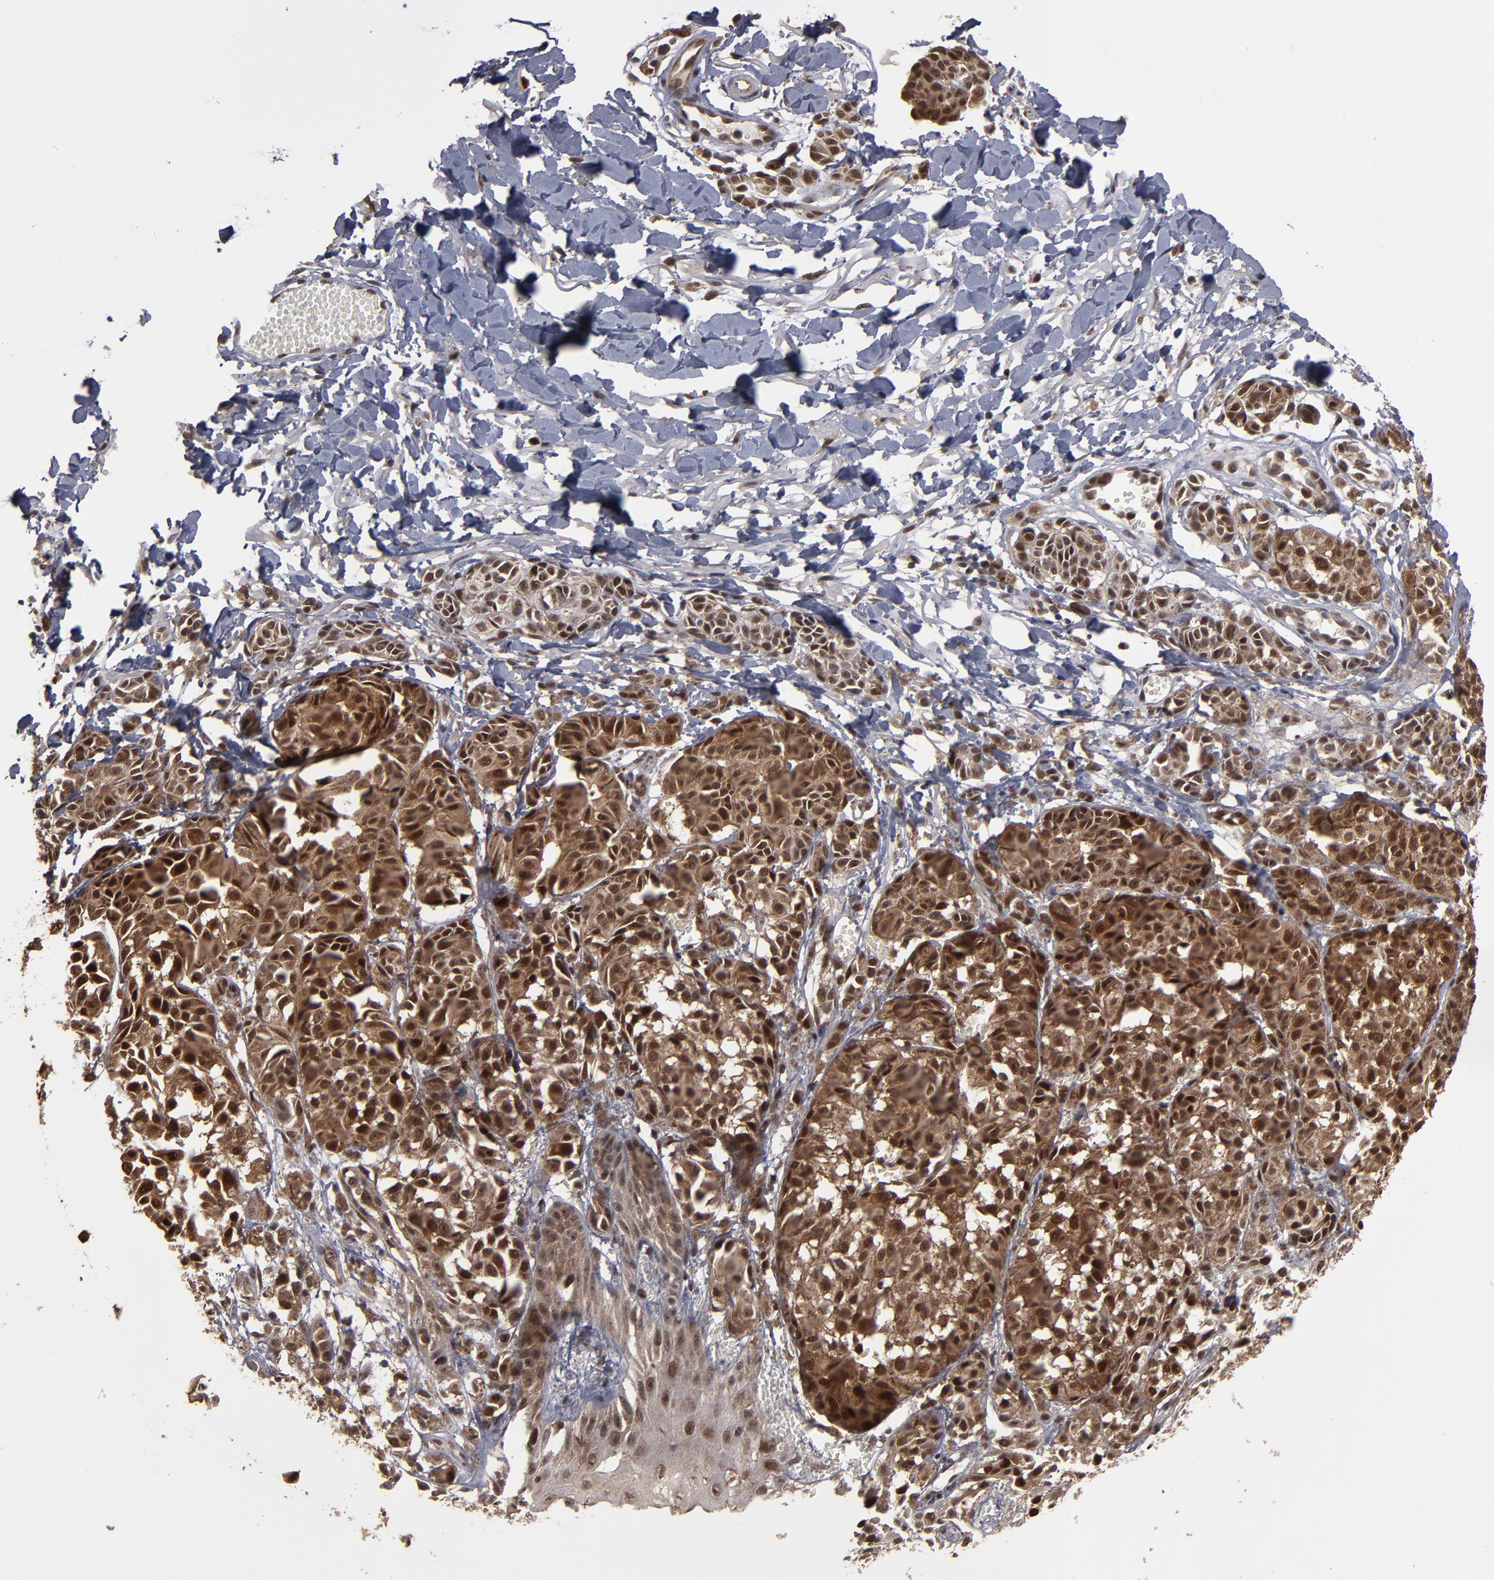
{"staining": {"intensity": "strong", "quantity": ">75%", "location": "cytoplasmic/membranous"}, "tissue": "melanoma", "cell_type": "Tumor cells", "image_type": "cancer", "snomed": [{"axis": "morphology", "description": "Malignant melanoma, NOS"}, {"axis": "topography", "description": "Skin"}], "caption": "Protein staining of melanoma tissue displays strong cytoplasmic/membranous positivity in about >75% of tumor cells.", "gene": "CUL5", "patient": {"sex": "male", "age": 76}}